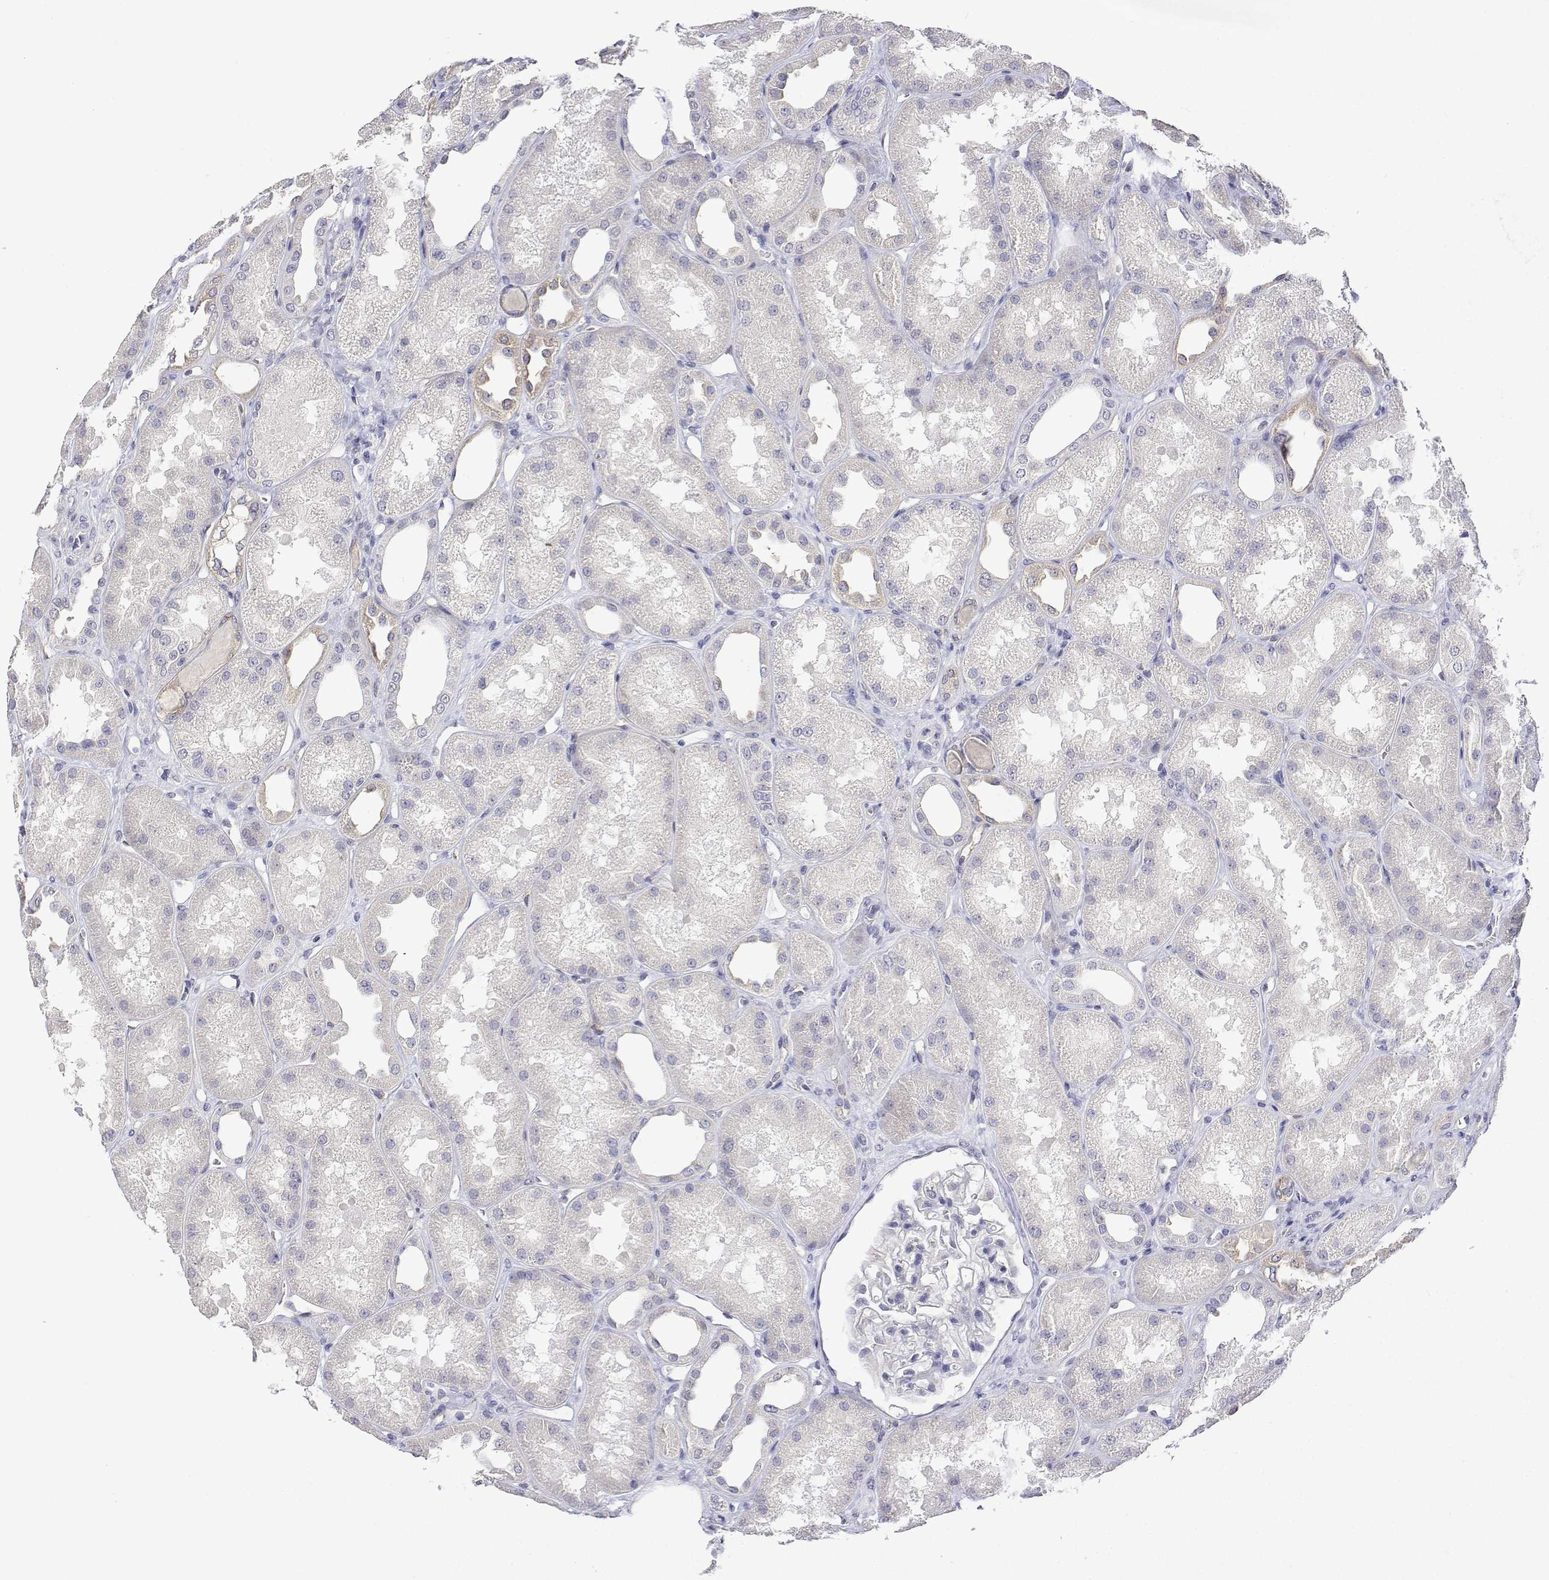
{"staining": {"intensity": "negative", "quantity": "none", "location": "none"}, "tissue": "kidney", "cell_type": "Cells in glomeruli", "image_type": "normal", "snomed": [{"axis": "morphology", "description": "Normal tissue, NOS"}, {"axis": "topography", "description": "Kidney"}], "caption": "IHC image of normal human kidney stained for a protein (brown), which exhibits no expression in cells in glomeruli.", "gene": "PLCB1", "patient": {"sex": "male", "age": 61}}